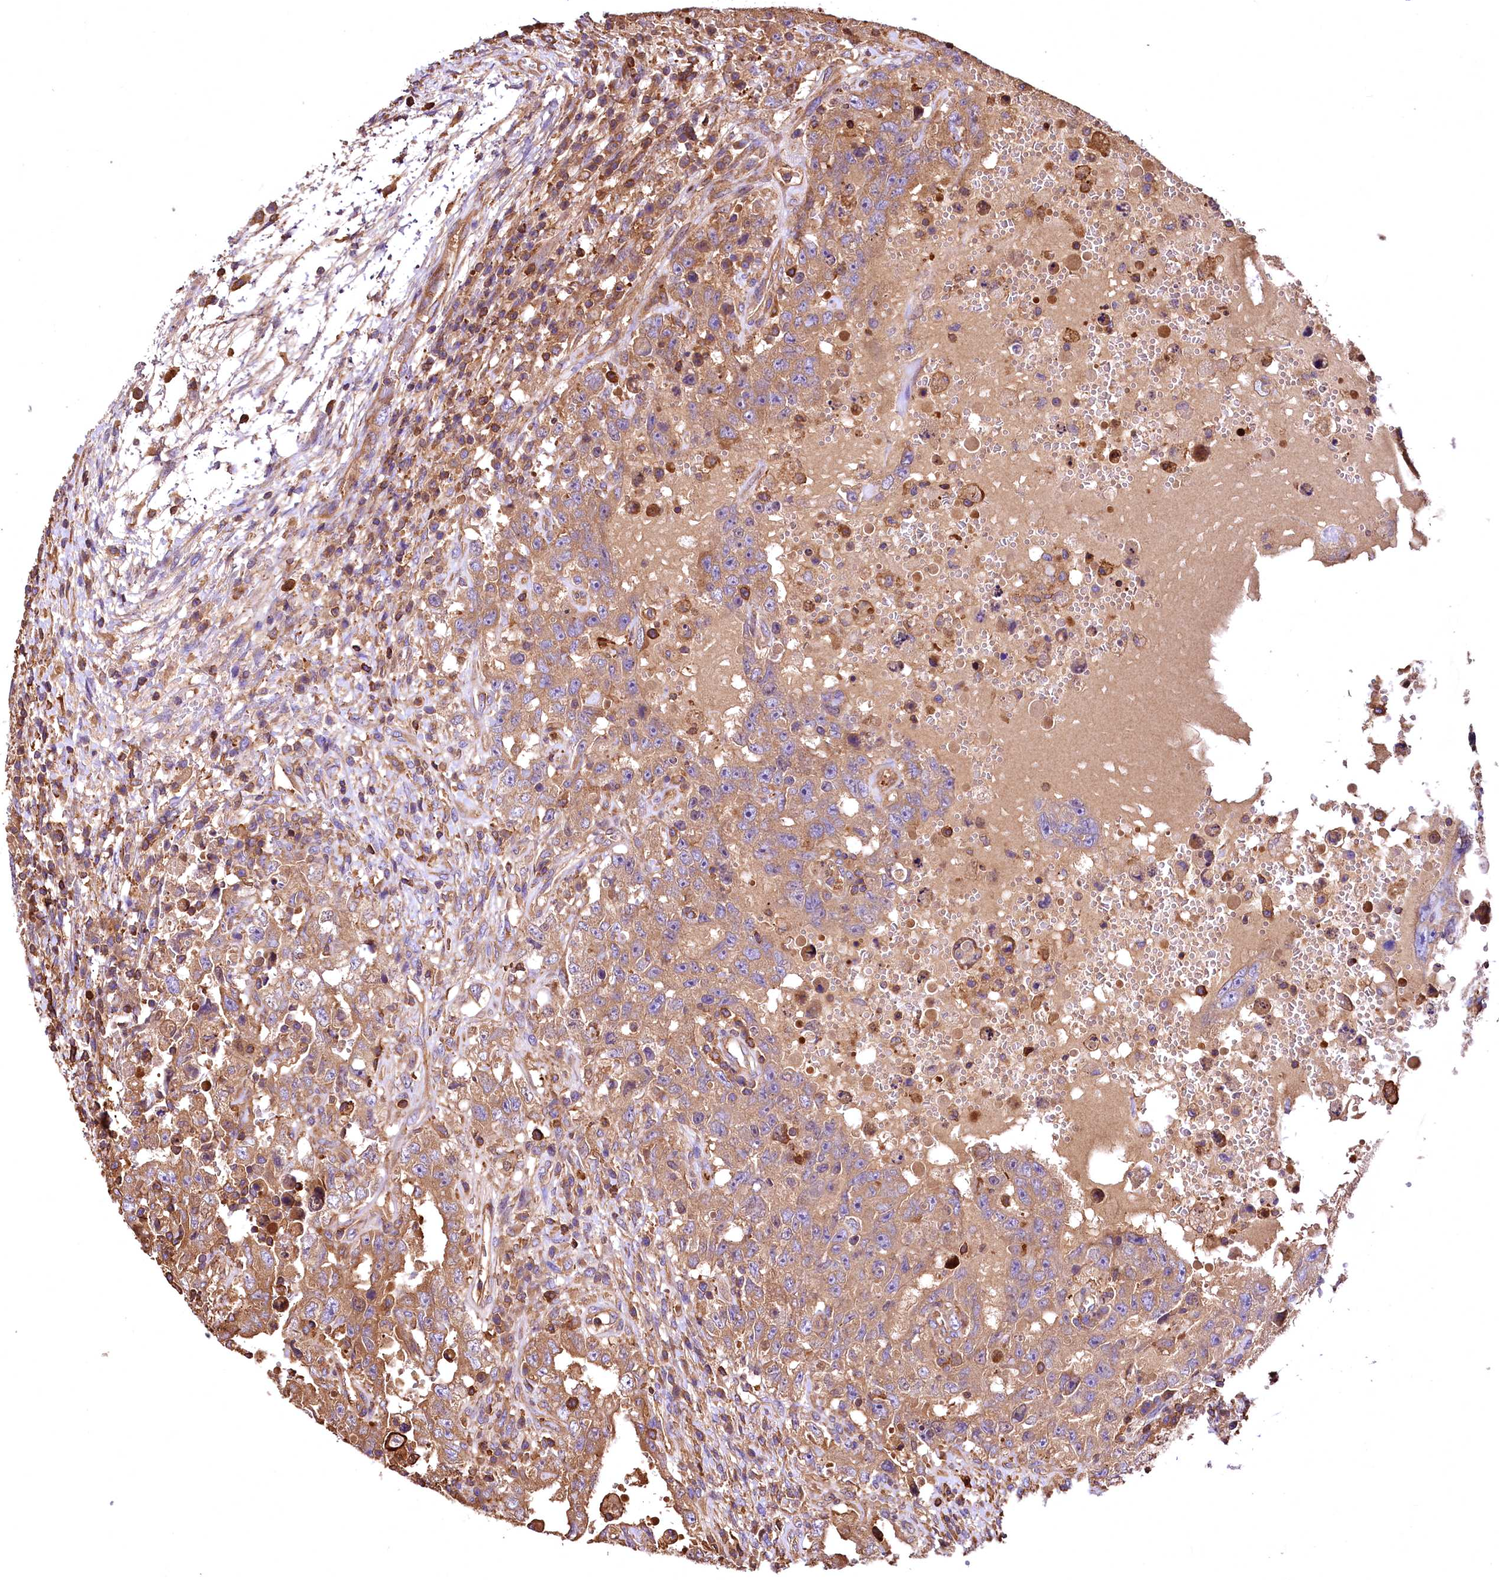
{"staining": {"intensity": "moderate", "quantity": "25%-75%", "location": "cytoplasmic/membranous"}, "tissue": "testis cancer", "cell_type": "Tumor cells", "image_type": "cancer", "snomed": [{"axis": "morphology", "description": "Carcinoma, Embryonal, NOS"}, {"axis": "topography", "description": "Testis"}], "caption": "An immunohistochemistry (IHC) histopathology image of neoplastic tissue is shown. Protein staining in brown highlights moderate cytoplasmic/membranous positivity in testis cancer (embryonal carcinoma) within tumor cells.", "gene": "RARS2", "patient": {"sex": "male", "age": 26}}